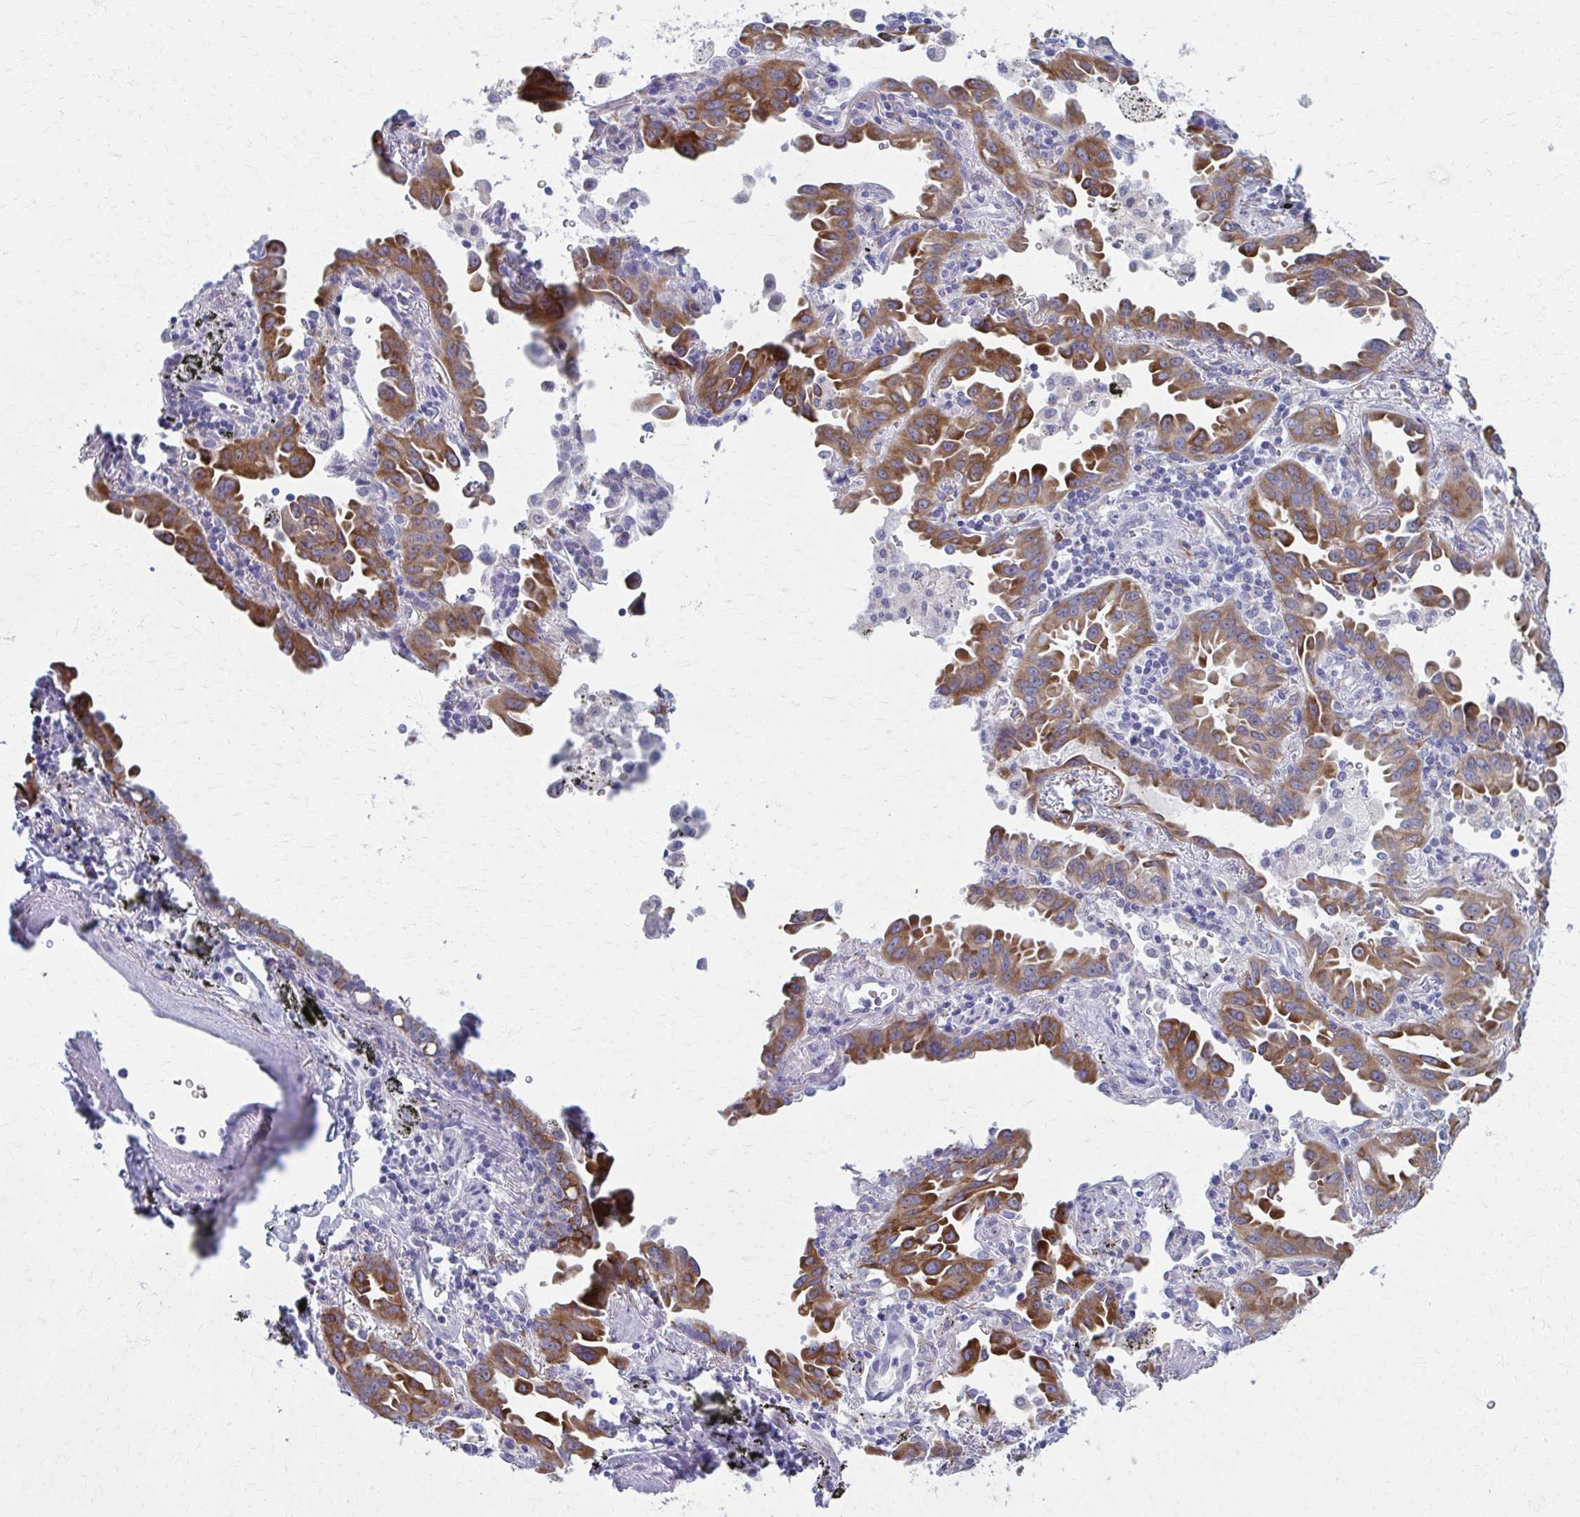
{"staining": {"intensity": "moderate", "quantity": ">75%", "location": "cytoplasmic/membranous"}, "tissue": "lung cancer", "cell_type": "Tumor cells", "image_type": "cancer", "snomed": [{"axis": "morphology", "description": "Adenocarcinoma, NOS"}, {"axis": "topography", "description": "Lung"}], "caption": "About >75% of tumor cells in human adenocarcinoma (lung) show moderate cytoplasmic/membranous protein staining as visualized by brown immunohistochemical staining.", "gene": "SPATS2L", "patient": {"sex": "male", "age": 68}}